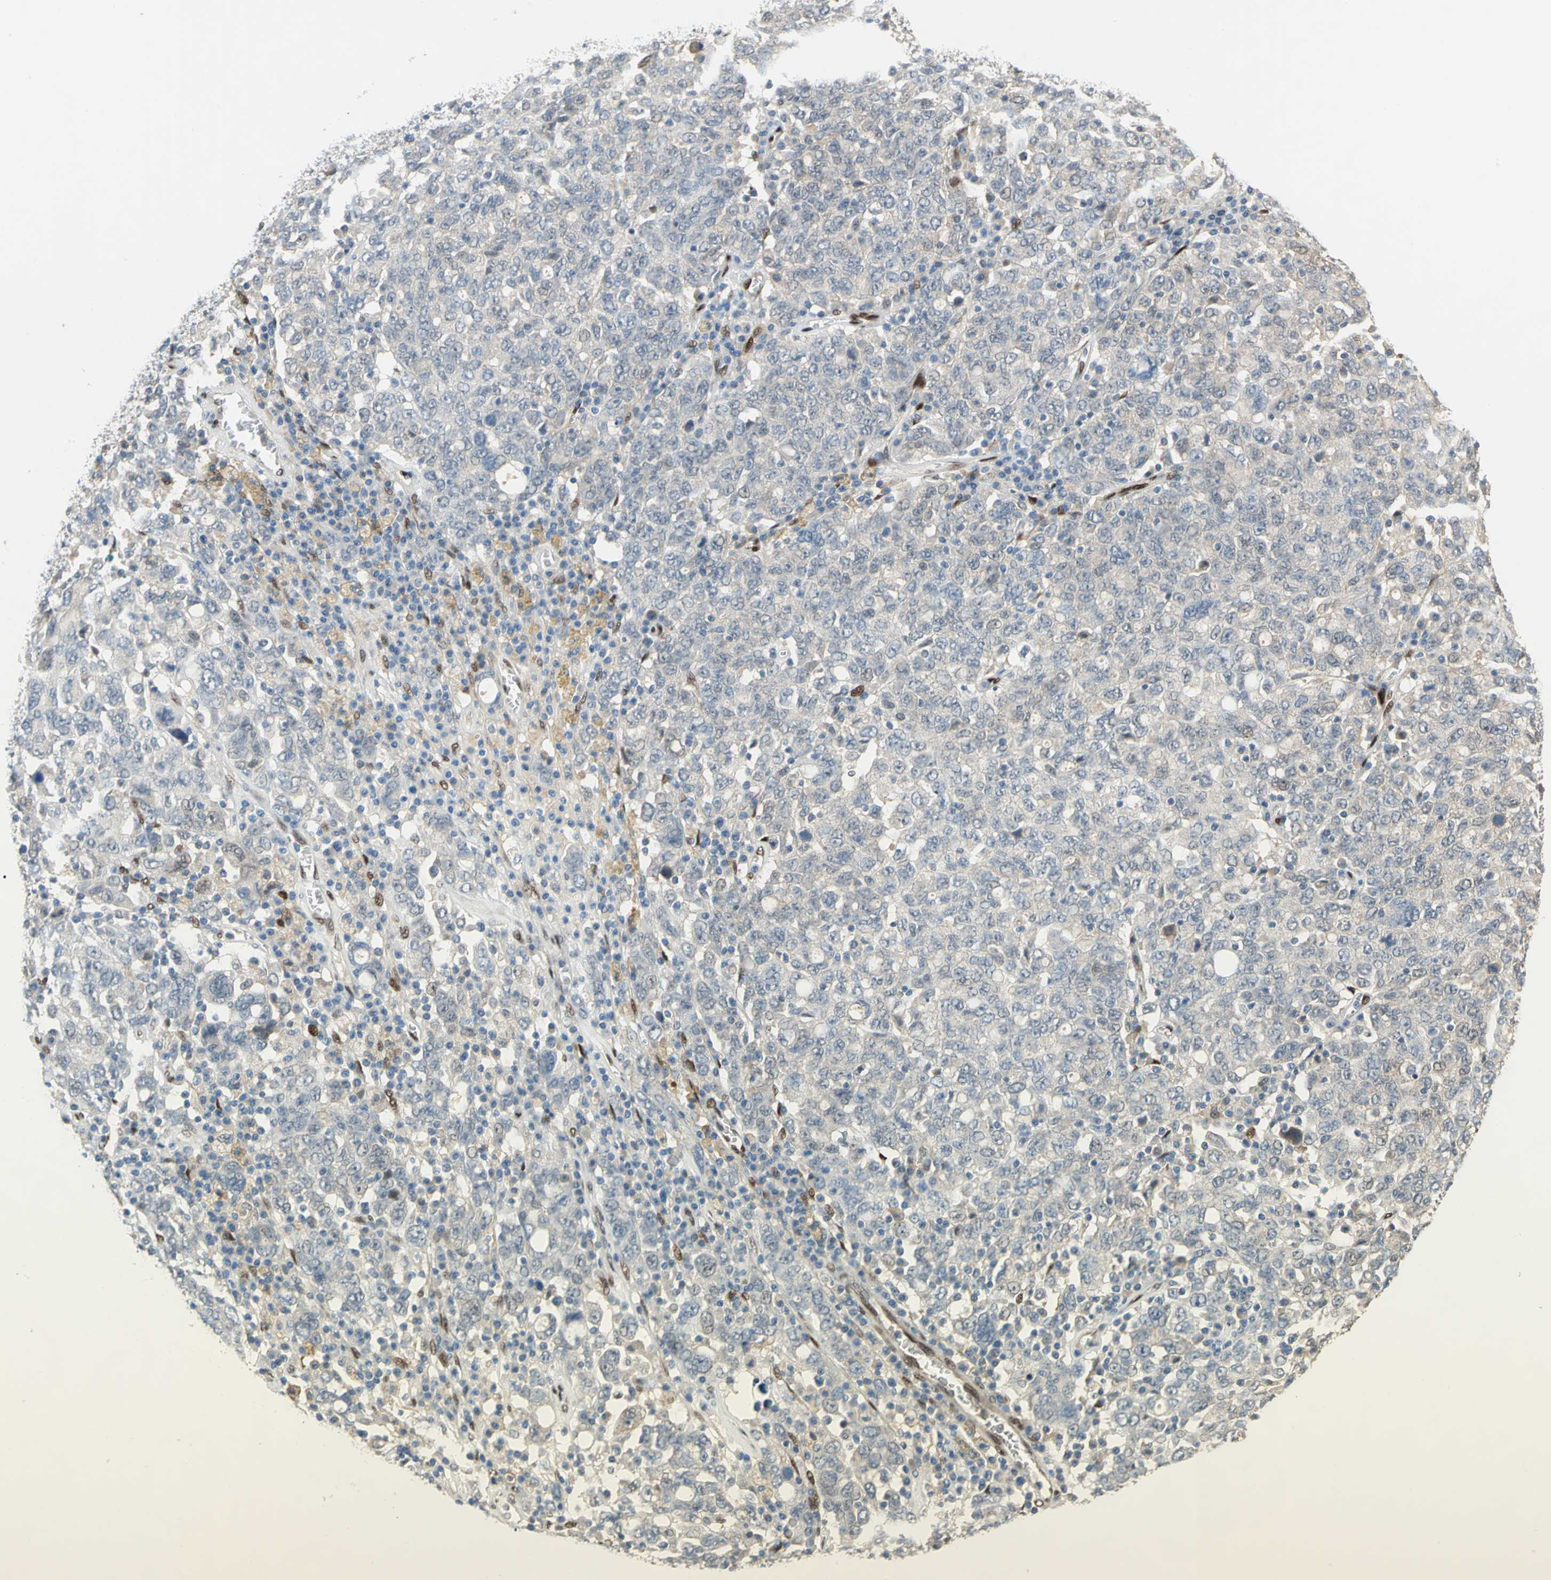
{"staining": {"intensity": "weak", "quantity": "<25%", "location": "cytoplasmic/membranous"}, "tissue": "ovarian cancer", "cell_type": "Tumor cells", "image_type": "cancer", "snomed": [{"axis": "morphology", "description": "Carcinoma, endometroid"}, {"axis": "topography", "description": "Ovary"}], "caption": "DAB (3,3'-diaminobenzidine) immunohistochemical staining of ovarian cancer displays no significant positivity in tumor cells.", "gene": "RBFOX2", "patient": {"sex": "female", "age": 62}}